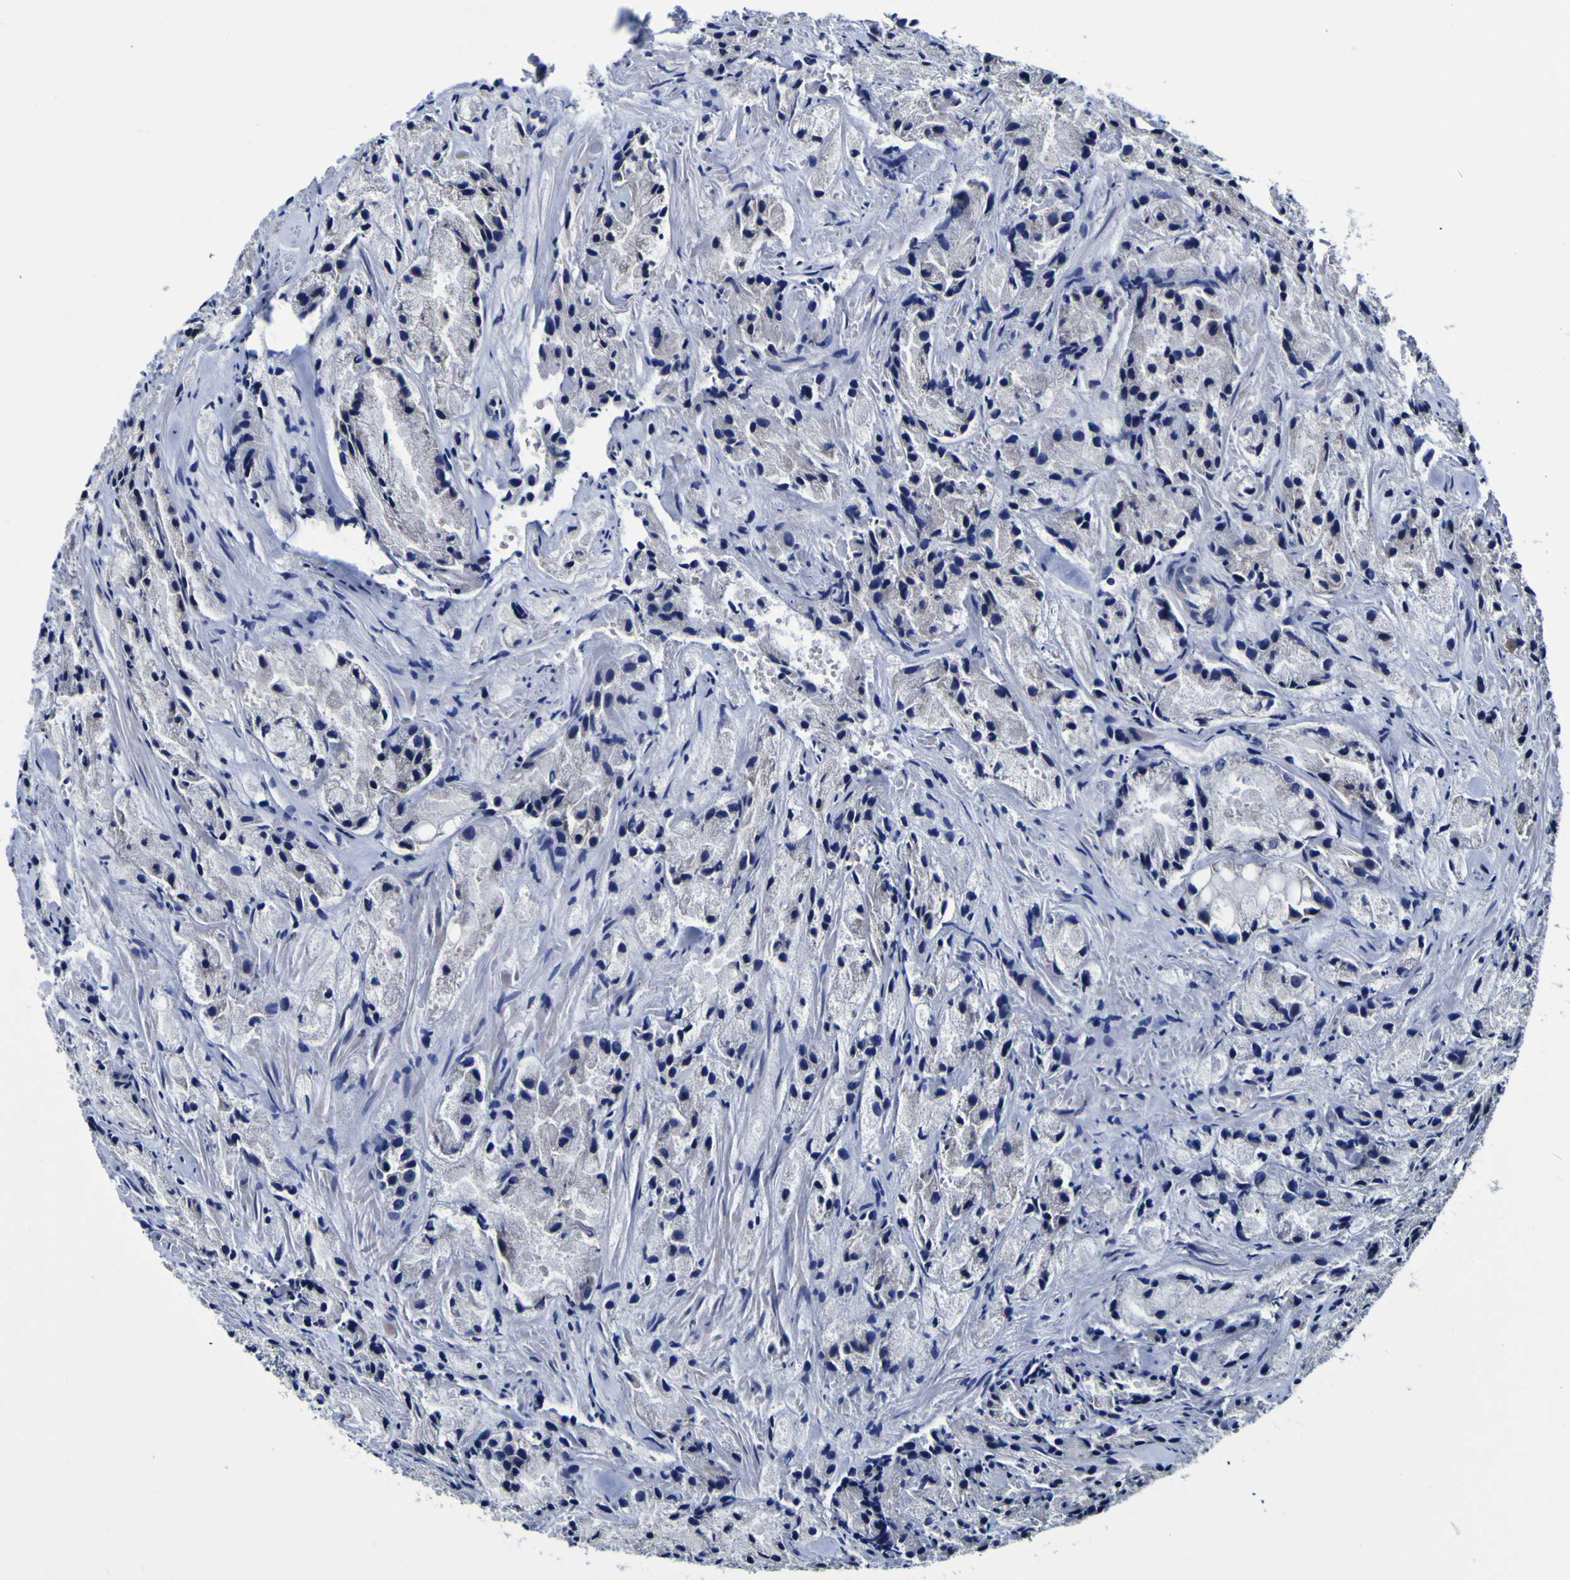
{"staining": {"intensity": "negative", "quantity": "none", "location": "none"}, "tissue": "prostate cancer", "cell_type": "Tumor cells", "image_type": "cancer", "snomed": [{"axis": "morphology", "description": "Adenocarcinoma, Low grade"}, {"axis": "topography", "description": "Prostate"}], "caption": "This photomicrograph is of prostate cancer (low-grade adenocarcinoma) stained with immunohistochemistry to label a protein in brown with the nuclei are counter-stained blue. There is no positivity in tumor cells. (DAB (3,3'-diaminobenzidine) immunohistochemistry (IHC) visualized using brightfield microscopy, high magnification).", "gene": "PDLIM4", "patient": {"sex": "male", "age": 64}}